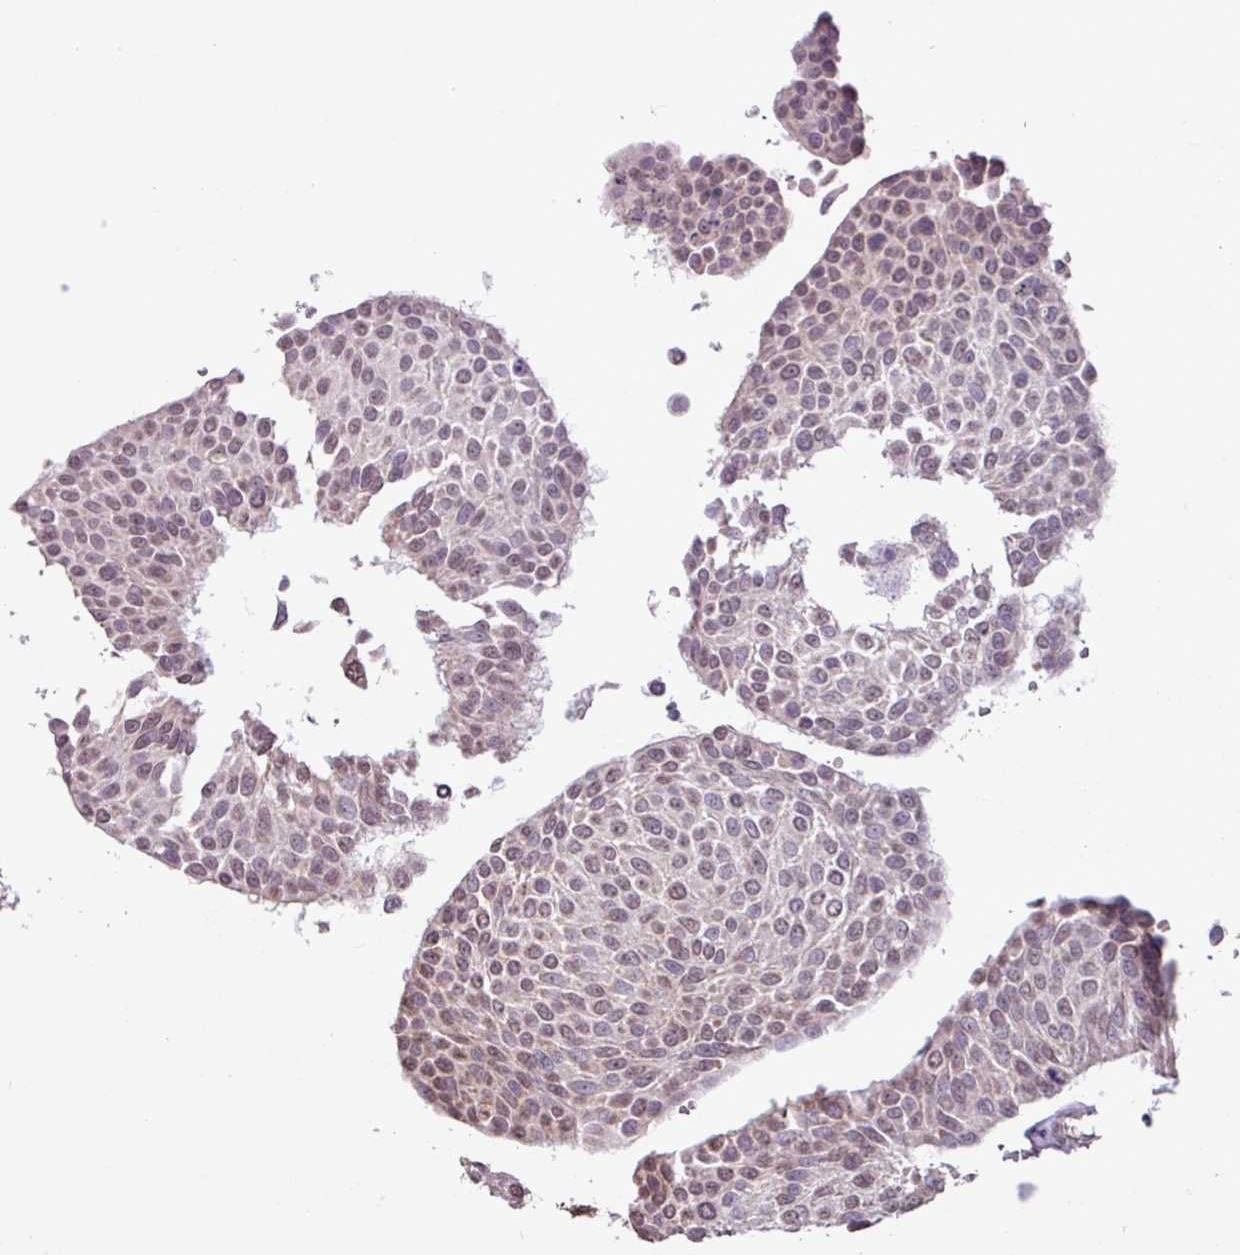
{"staining": {"intensity": "weak", "quantity": "25%-75%", "location": "nuclear"}, "tissue": "urothelial cancer", "cell_type": "Tumor cells", "image_type": "cancer", "snomed": [{"axis": "morphology", "description": "Urothelial carcinoma, NOS"}, {"axis": "topography", "description": "Urinary bladder"}], "caption": "The histopathology image exhibits immunohistochemical staining of transitional cell carcinoma. There is weak nuclear positivity is appreciated in about 25%-75% of tumor cells.", "gene": "L3MBTL3", "patient": {"sex": "male", "age": 55}}